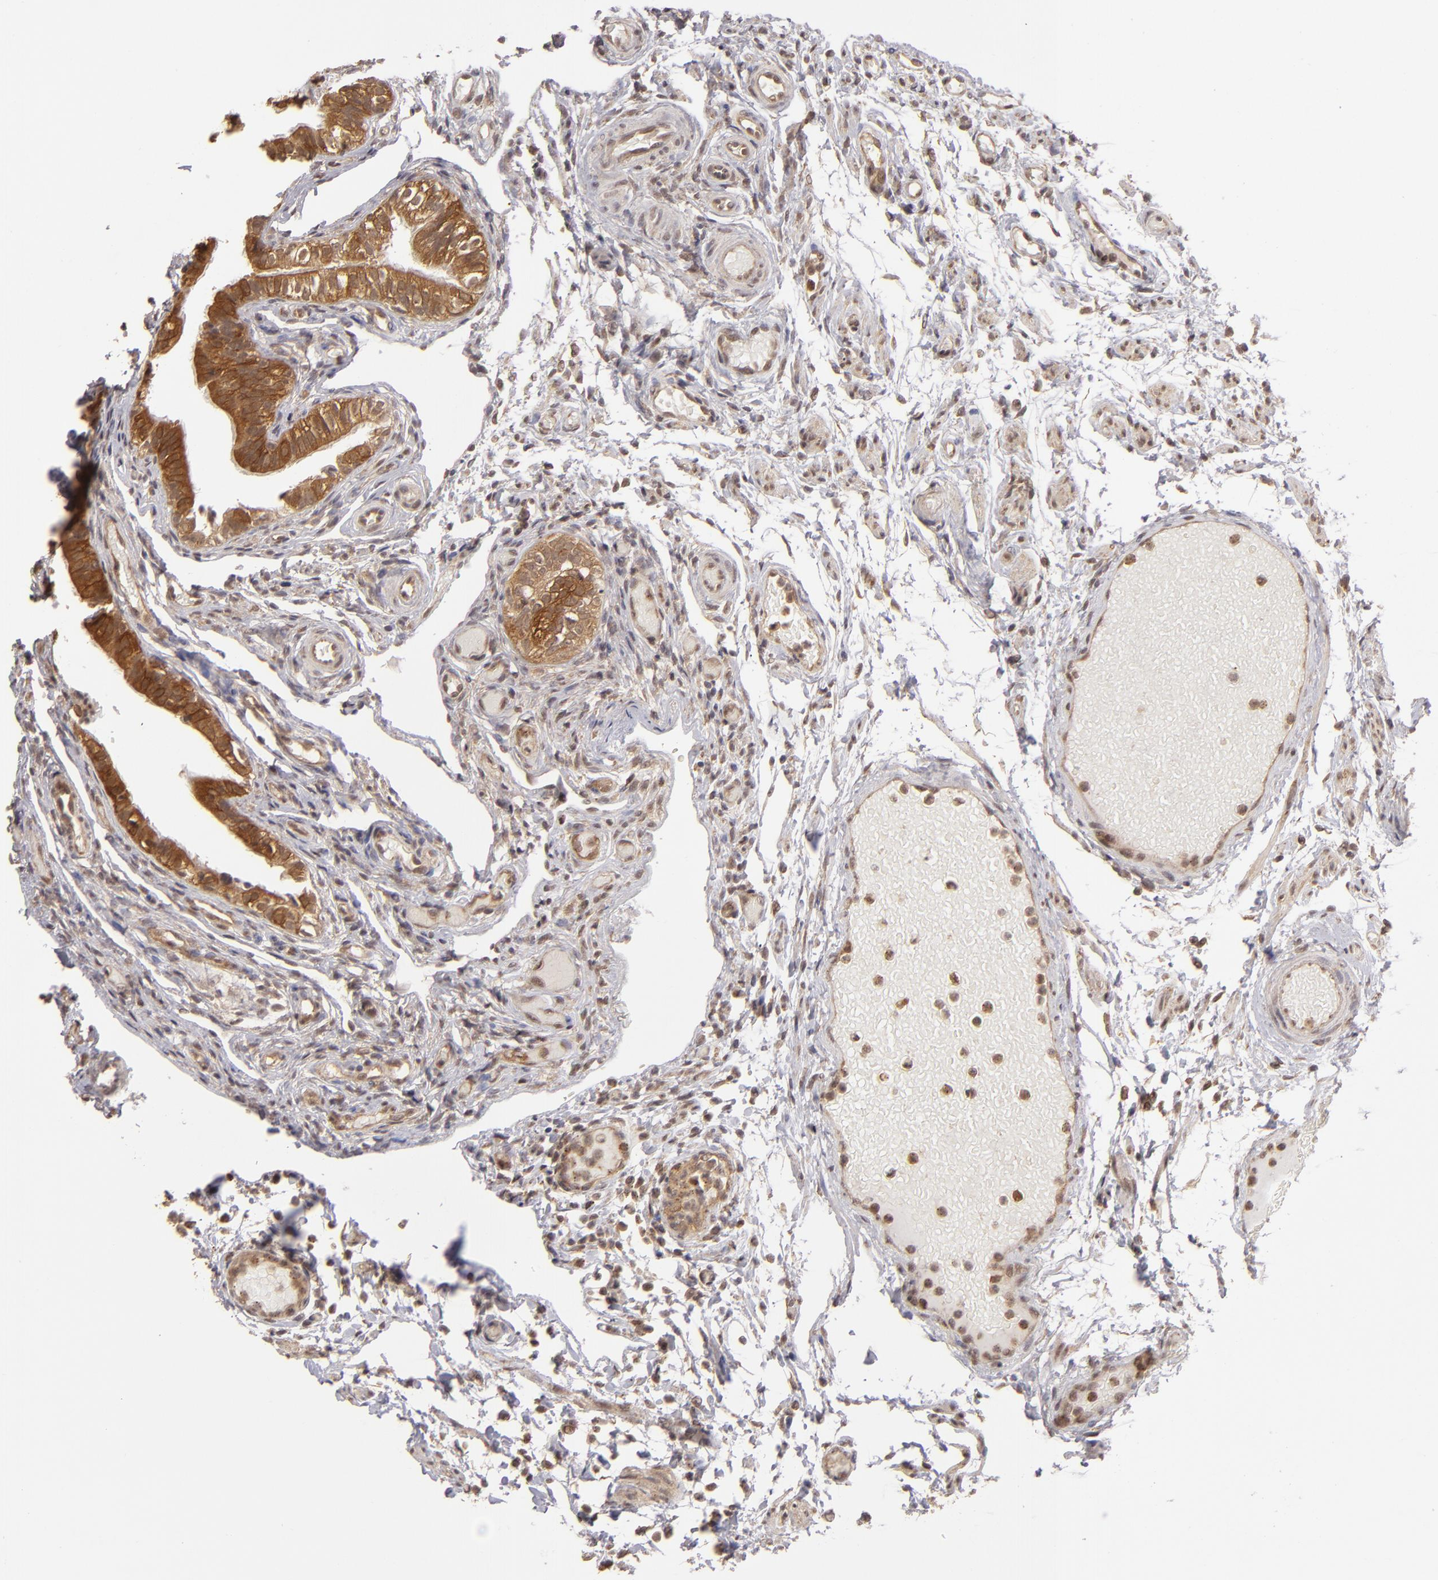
{"staining": {"intensity": "strong", "quantity": ">75%", "location": "cytoplasmic/membranous"}, "tissue": "fallopian tube", "cell_type": "Glandular cells", "image_type": "normal", "snomed": [{"axis": "morphology", "description": "Normal tissue, NOS"}, {"axis": "morphology", "description": "Dermoid, NOS"}, {"axis": "topography", "description": "Fallopian tube"}], "caption": "Benign fallopian tube exhibits strong cytoplasmic/membranous staining in about >75% of glandular cells, visualized by immunohistochemistry. (Brightfield microscopy of DAB IHC at high magnification).", "gene": "MAPK3", "patient": {"sex": "female", "age": 33}}